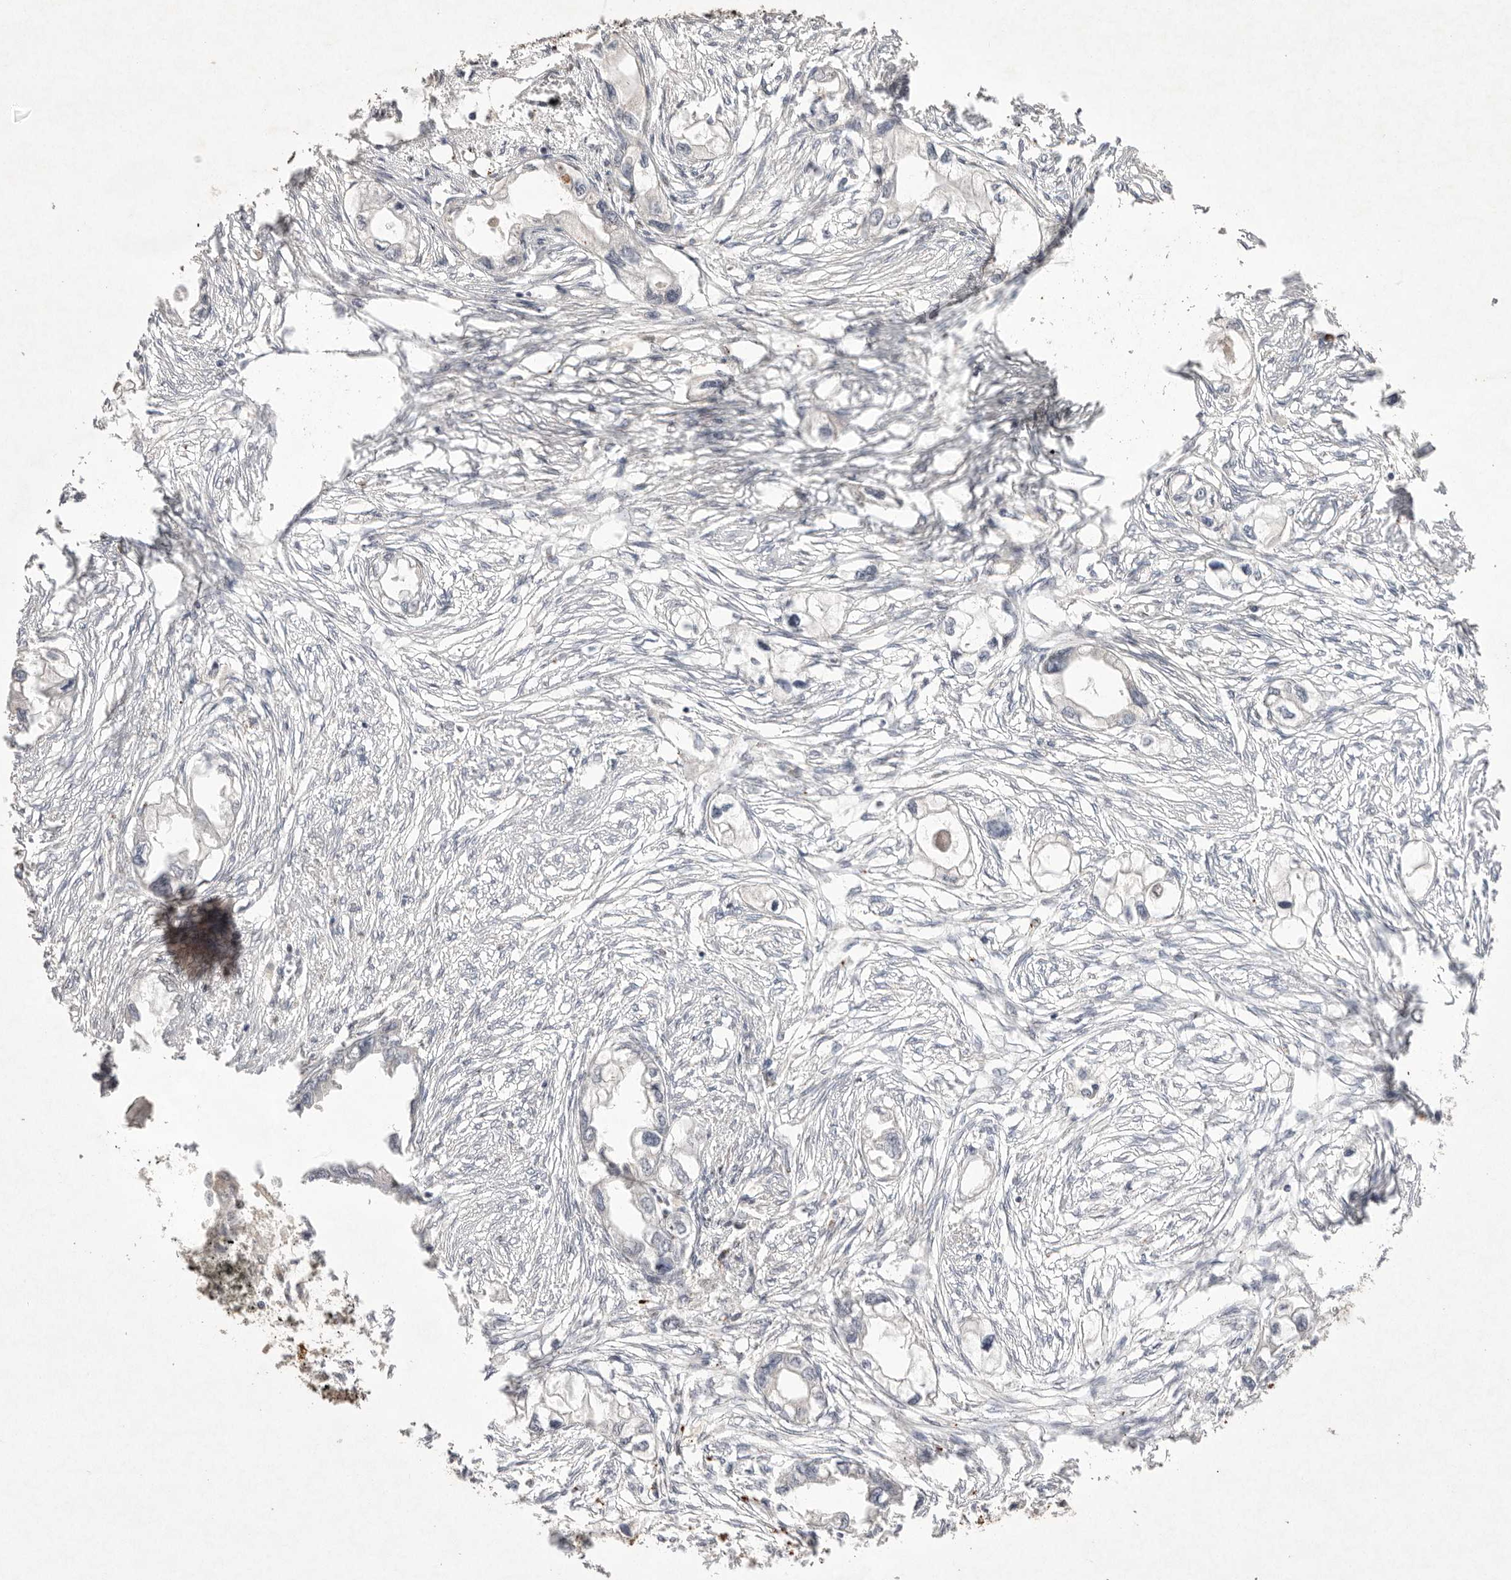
{"staining": {"intensity": "negative", "quantity": "none", "location": "none"}, "tissue": "endometrial cancer", "cell_type": "Tumor cells", "image_type": "cancer", "snomed": [{"axis": "morphology", "description": "Adenocarcinoma, NOS"}, {"axis": "morphology", "description": "Adenocarcinoma, metastatic, NOS"}, {"axis": "topography", "description": "Adipose tissue"}, {"axis": "topography", "description": "Endometrium"}], "caption": "High magnification brightfield microscopy of adenocarcinoma (endometrial) stained with DAB (3,3'-diaminobenzidine) (brown) and counterstained with hematoxylin (blue): tumor cells show no significant positivity.", "gene": "HUS1", "patient": {"sex": "female", "age": 67}}